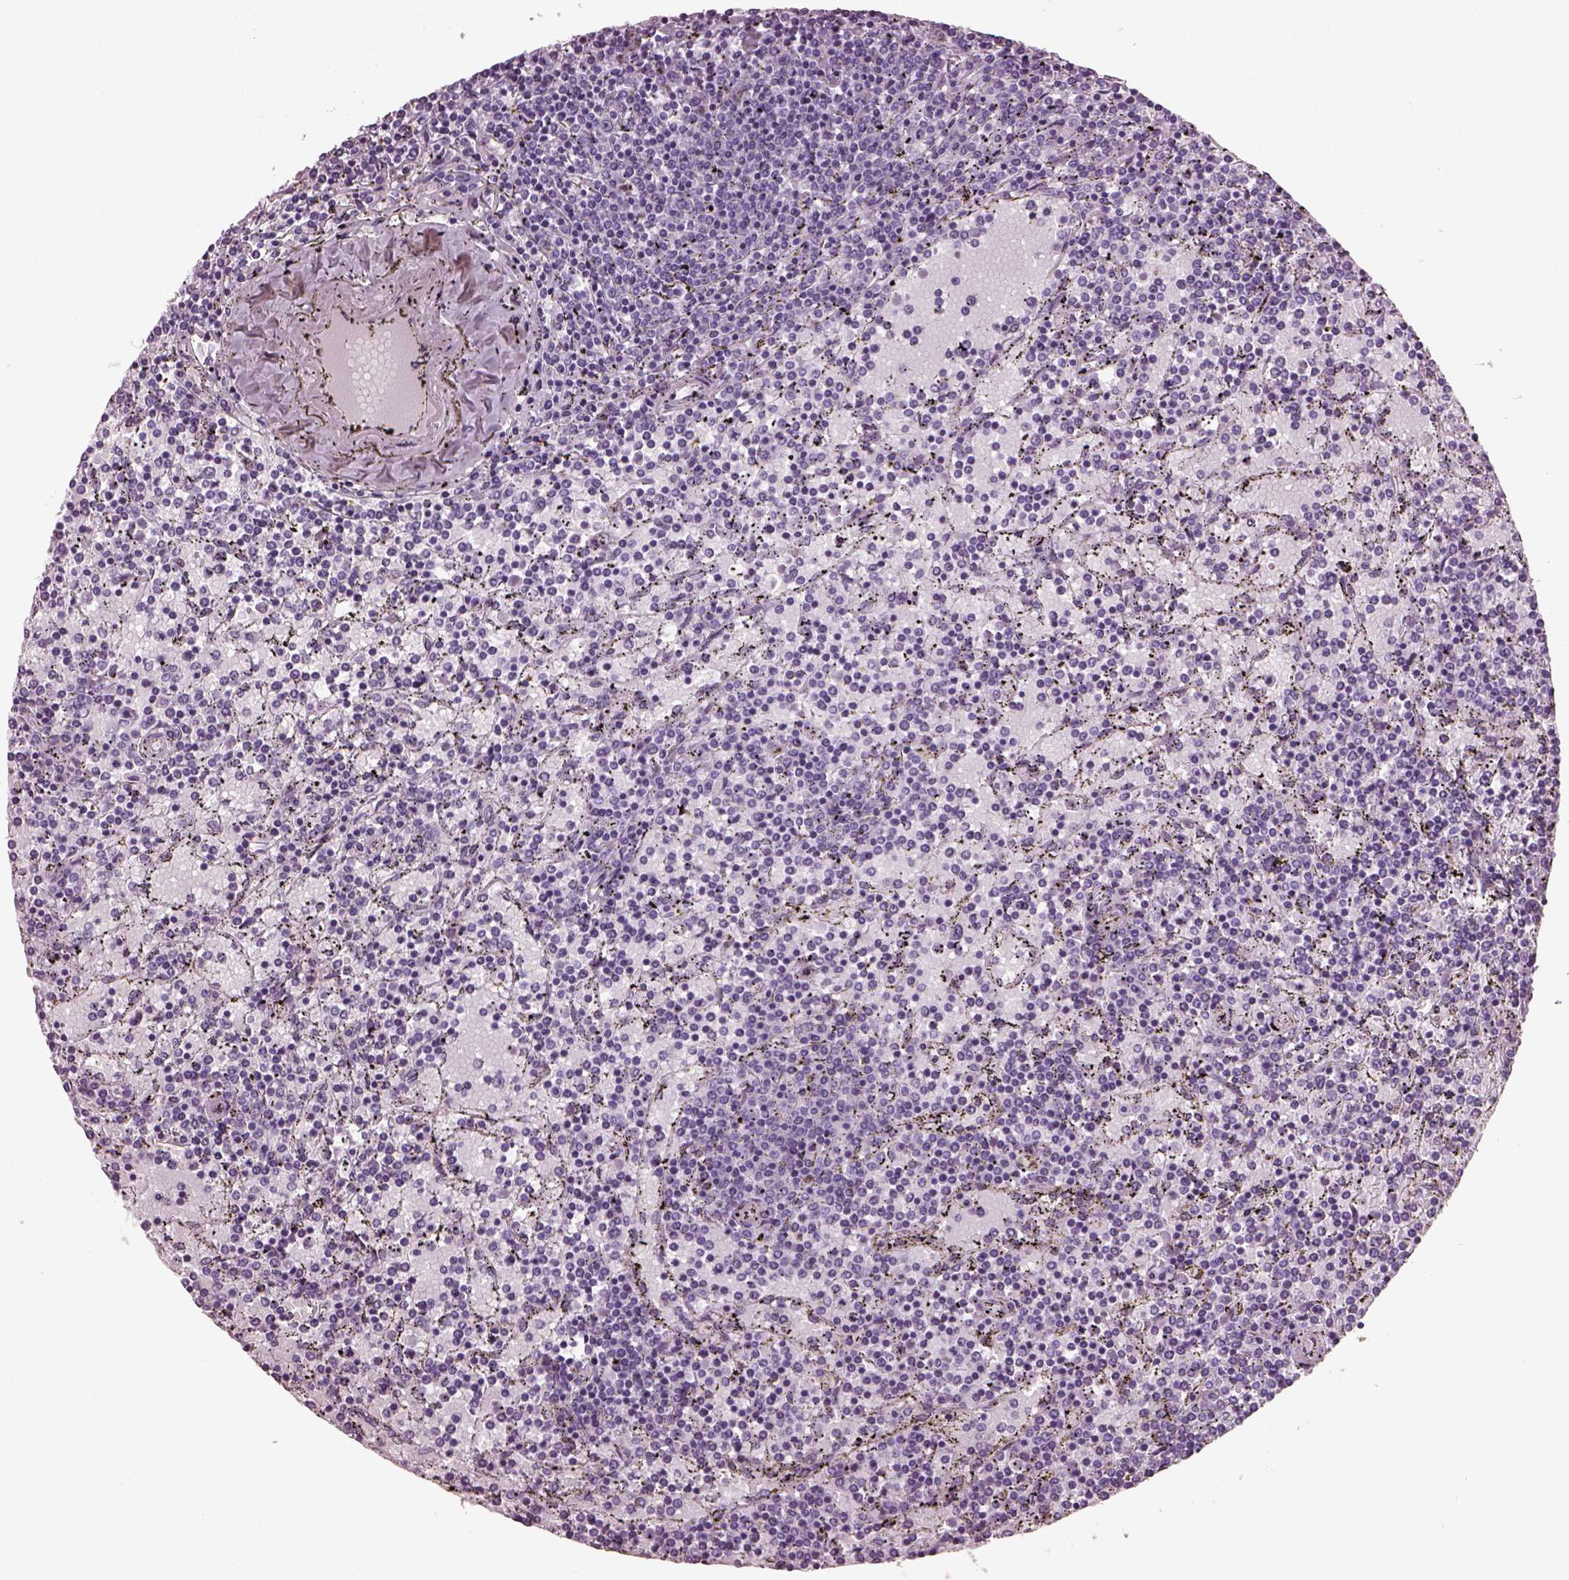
{"staining": {"intensity": "negative", "quantity": "none", "location": "none"}, "tissue": "lymphoma", "cell_type": "Tumor cells", "image_type": "cancer", "snomed": [{"axis": "morphology", "description": "Malignant lymphoma, non-Hodgkin's type, Low grade"}, {"axis": "topography", "description": "Spleen"}], "caption": "Immunohistochemical staining of human malignant lymphoma, non-Hodgkin's type (low-grade) reveals no significant staining in tumor cells.", "gene": "KRTAP3-2", "patient": {"sex": "female", "age": 77}}